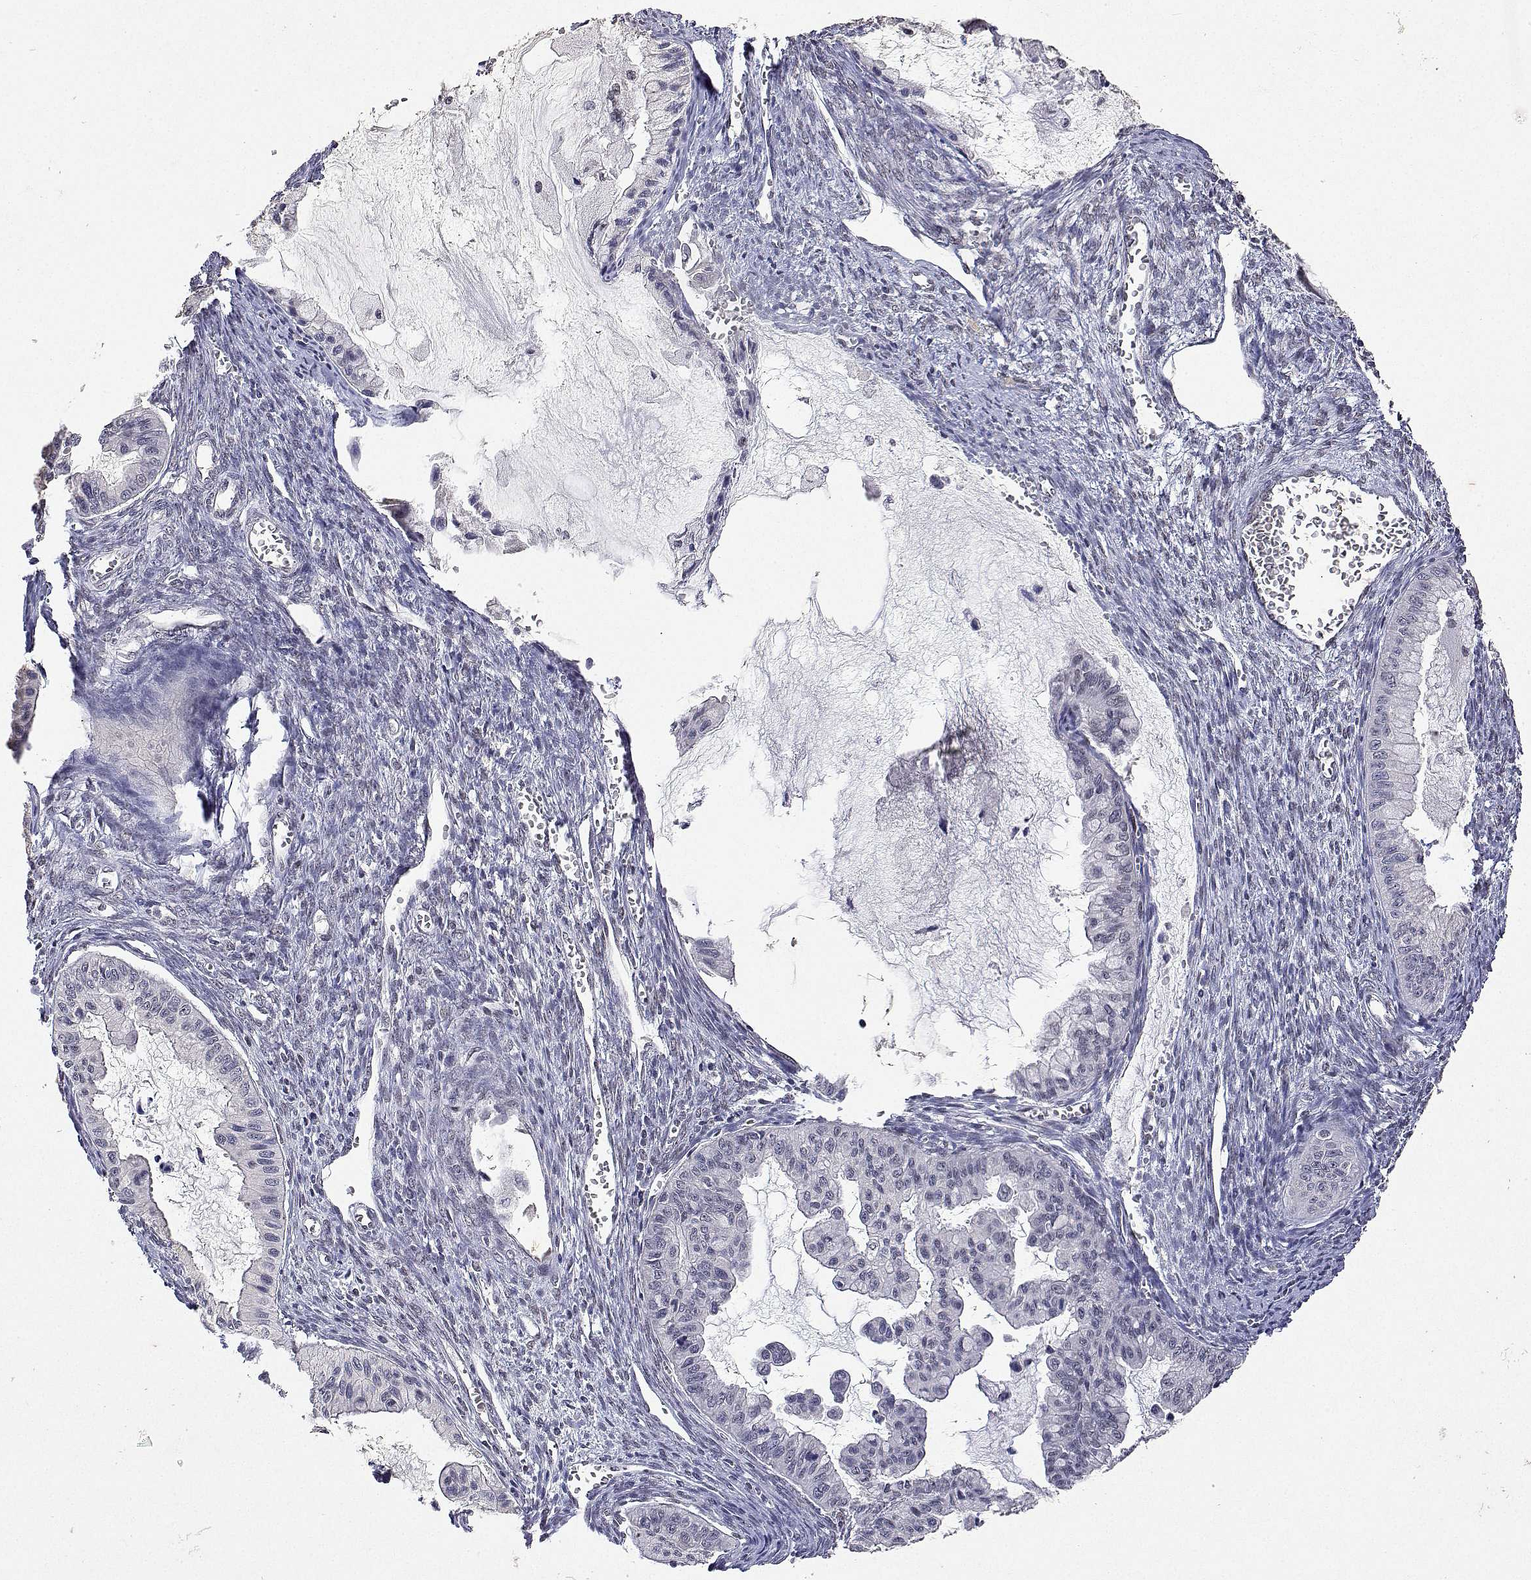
{"staining": {"intensity": "negative", "quantity": "none", "location": "none"}, "tissue": "ovarian cancer", "cell_type": "Tumor cells", "image_type": "cancer", "snomed": [{"axis": "morphology", "description": "Cystadenocarcinoma, mucinous, NOS"}, {"axis": "topography", "description": "Ovary"}], "caption": "Ovarian mucinous cystadenocarcinoma stained for a protein using IHC displays no staining tumor cells.", "gene": "XPC", "patient": {"sex": "female", "age": 72}}